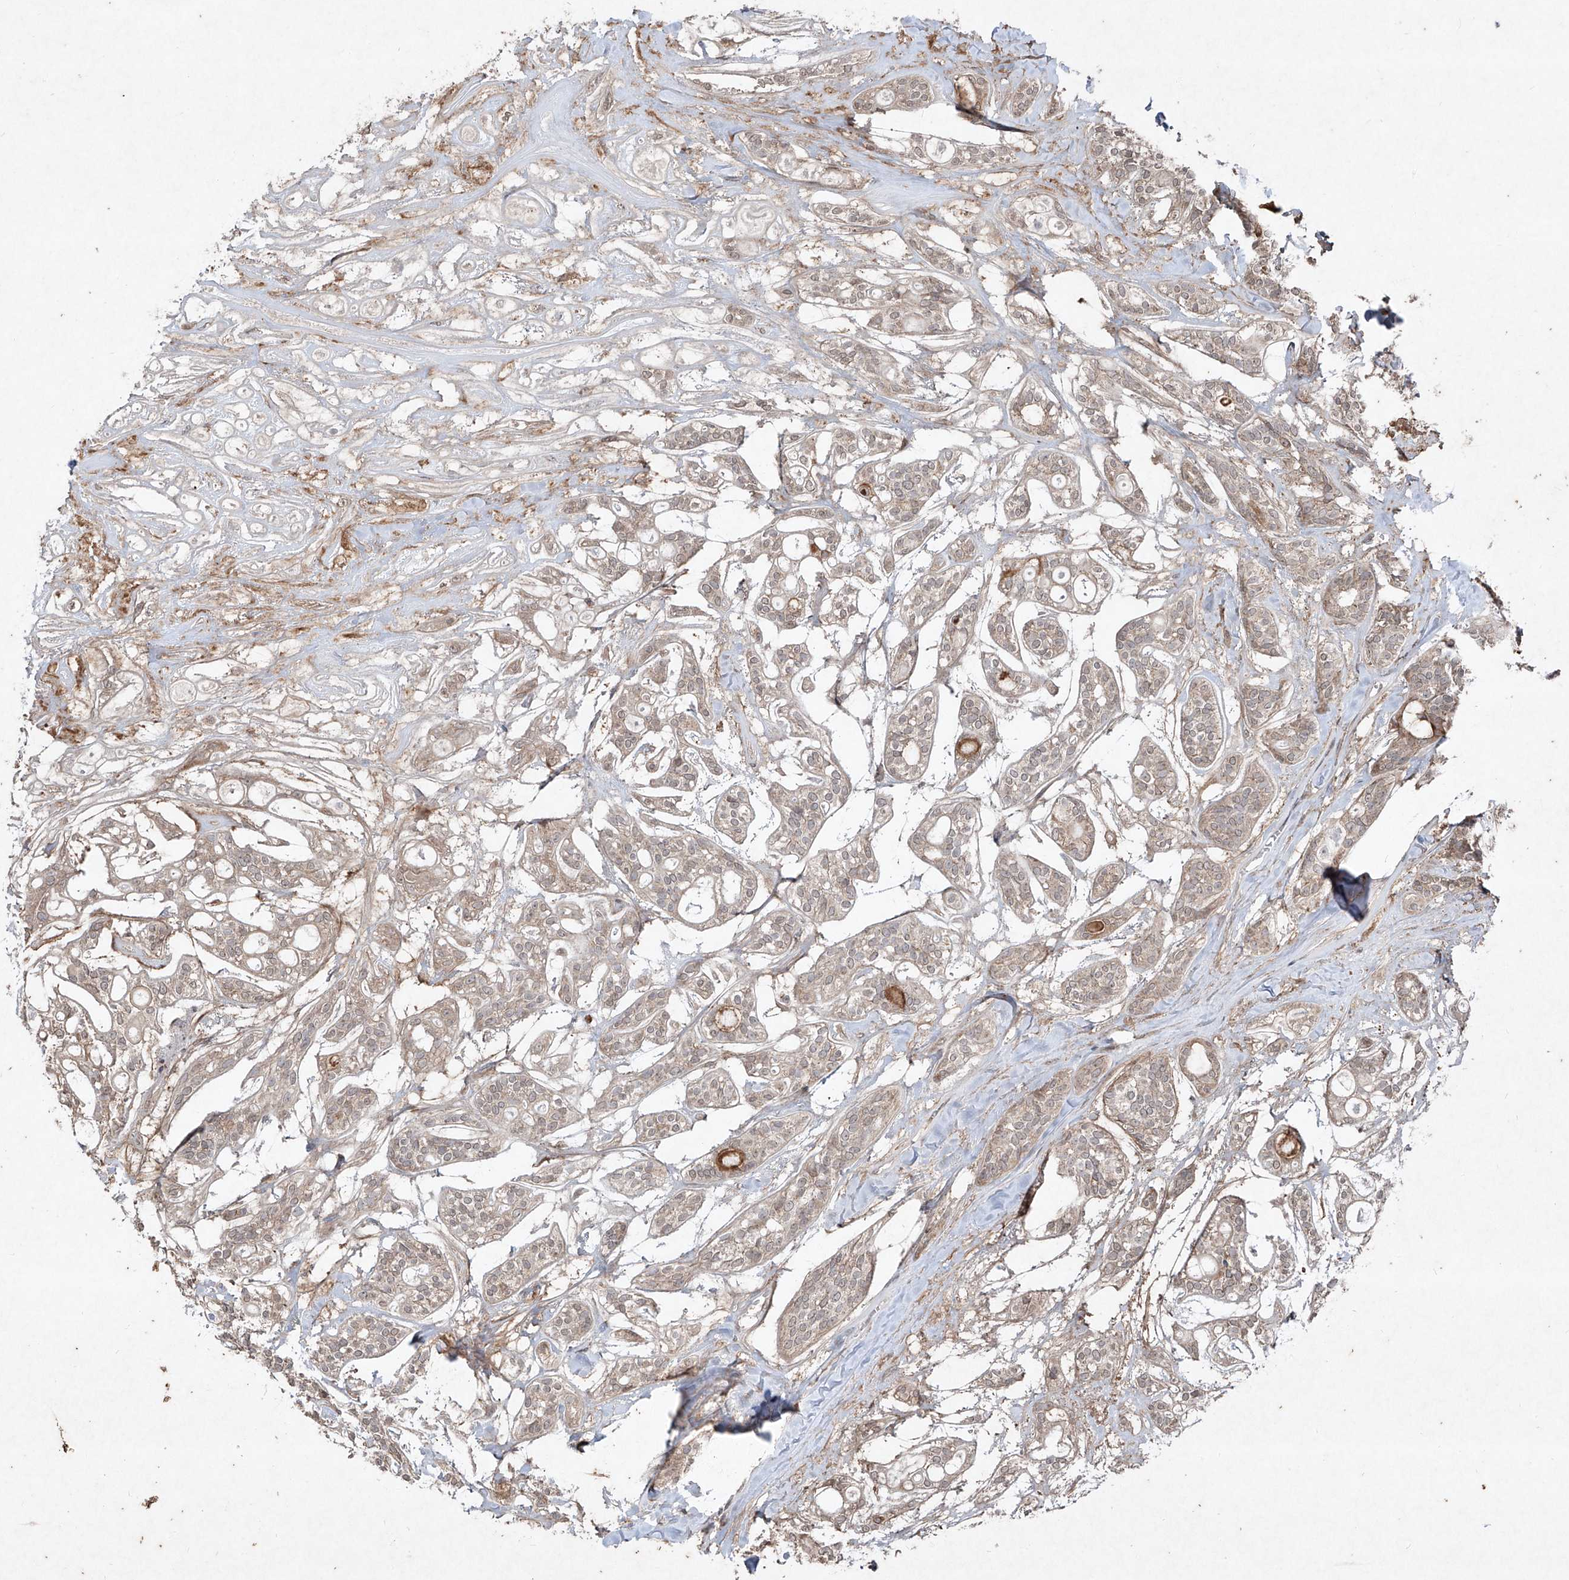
{"staining": {"intensity": "strong", "quantity": "<25%", "location": "cytoplasmic/membranous"}, "tissue": "head and neck cancer", "cell_type": "Tumor cells", "image_type": "cancer", "snomed": [{"axis": "morphology", "description": "Adenocarcinoma, NOS"}, {"axis": "topography", "description": "Head-Neck"}], "caption": "Strong cytoplasmic/membranous expression for a protein is seen in about <25% of tumor cells of head and neck cancer using immunohistochemistry.", "gene": "ABCD3", "patient": {"sex": "male", "age": 66}}